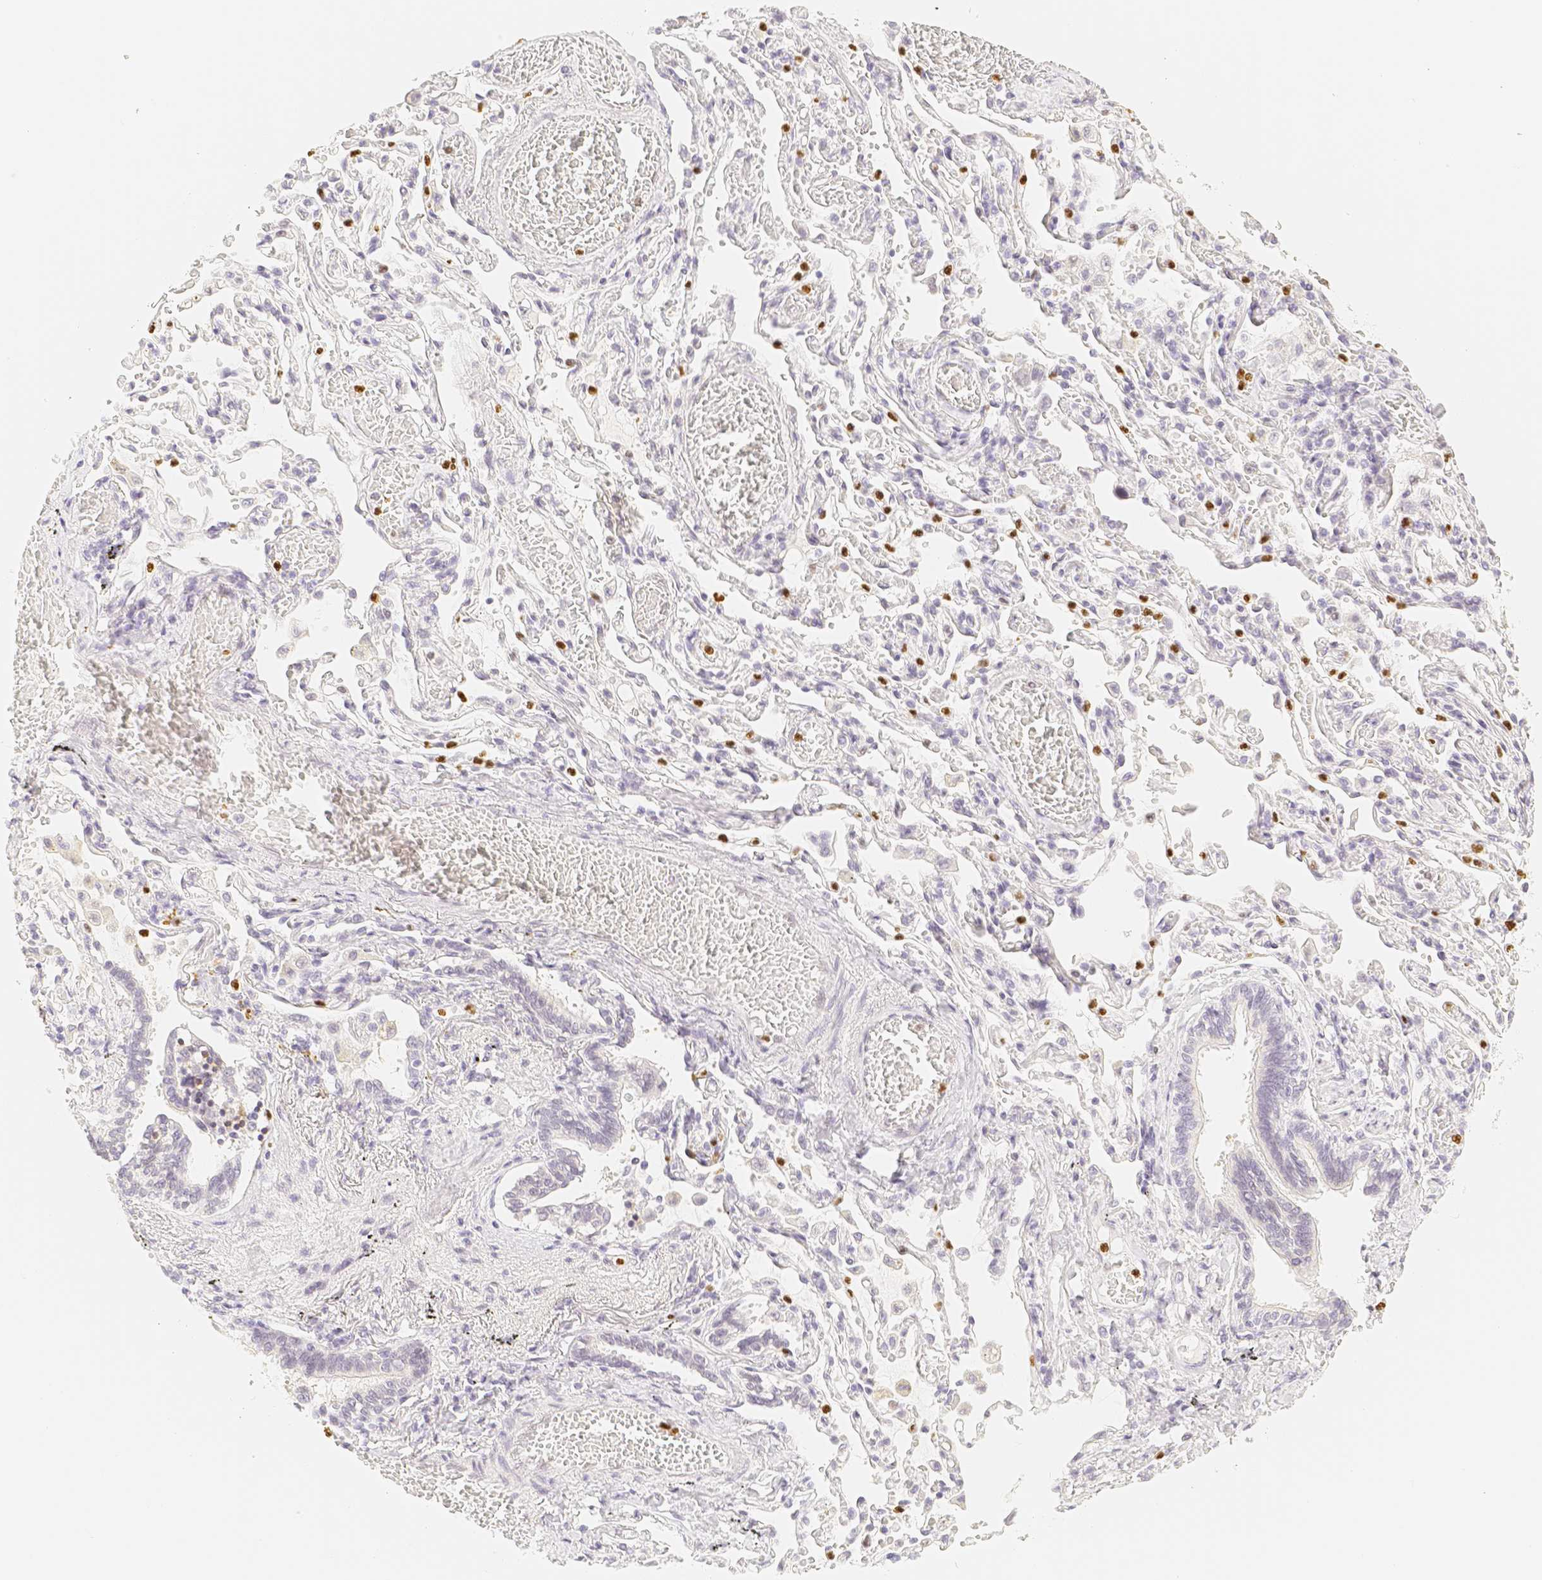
{"staining": {"intensity": "negative", "quantity": "none", "location": "none"}, "tissue": "bronchus", "cell_type": "Respiratory epithelial cells", "image_type": "normal", "snomed": [{"axis": "morphology", "description": "Normal tissue, NOS"}, {"axis": "morphology", "description": "Inflammation, NOS"}, {"axis": "topography", "description": "Cartilage tissue"}, {"axis": "topography", "description": "Lung"}], "caption": "A high-resolution micrograph shows IHC staining of unremarkable bronchus, which demonstrates no significant staining in respiratory epithelial cells.", "gene": "PADI4", "patient": {"sex": "male", "age": 71}}